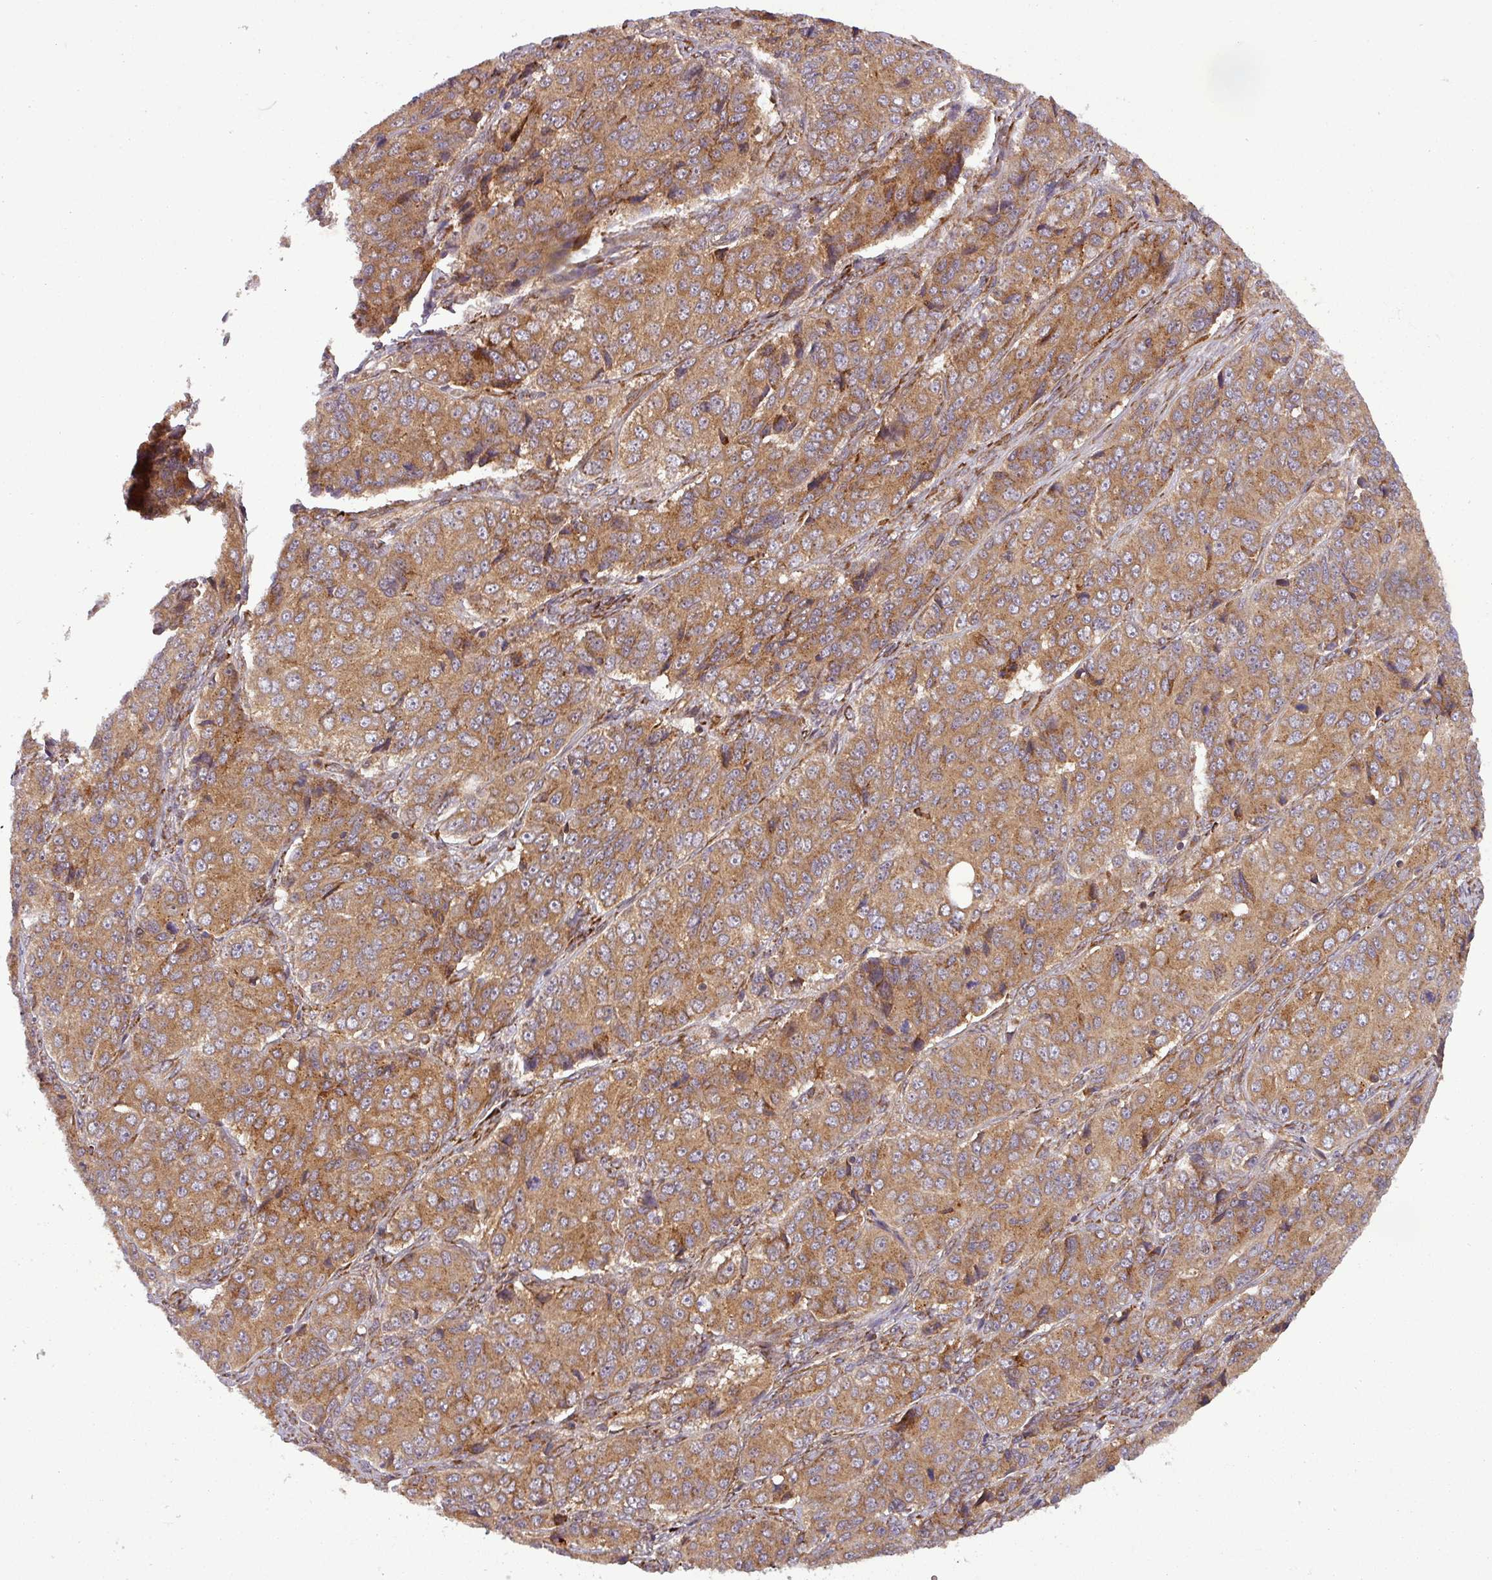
{"staining": {"intensity": "moderate", "quantity": ">75%", "location": "cytoplasmic/membranous"}, "tissue": "ovarian cancer", "cell_type": "Tumor cells", "image_type": "cancer", "snomed": [{"axis": "morphology", "description": "Carcinoma, endometroid"}, {"axis": "topography", "description": "Ovary"}], "caption": "This image shows IHC staining of ovarian cancer, with medium moderate cytoplasmic/membranous positivity in approximately >75% of tumor cells.", "gene": "ART1", "patient": {"sex": "female", "age": 51}}